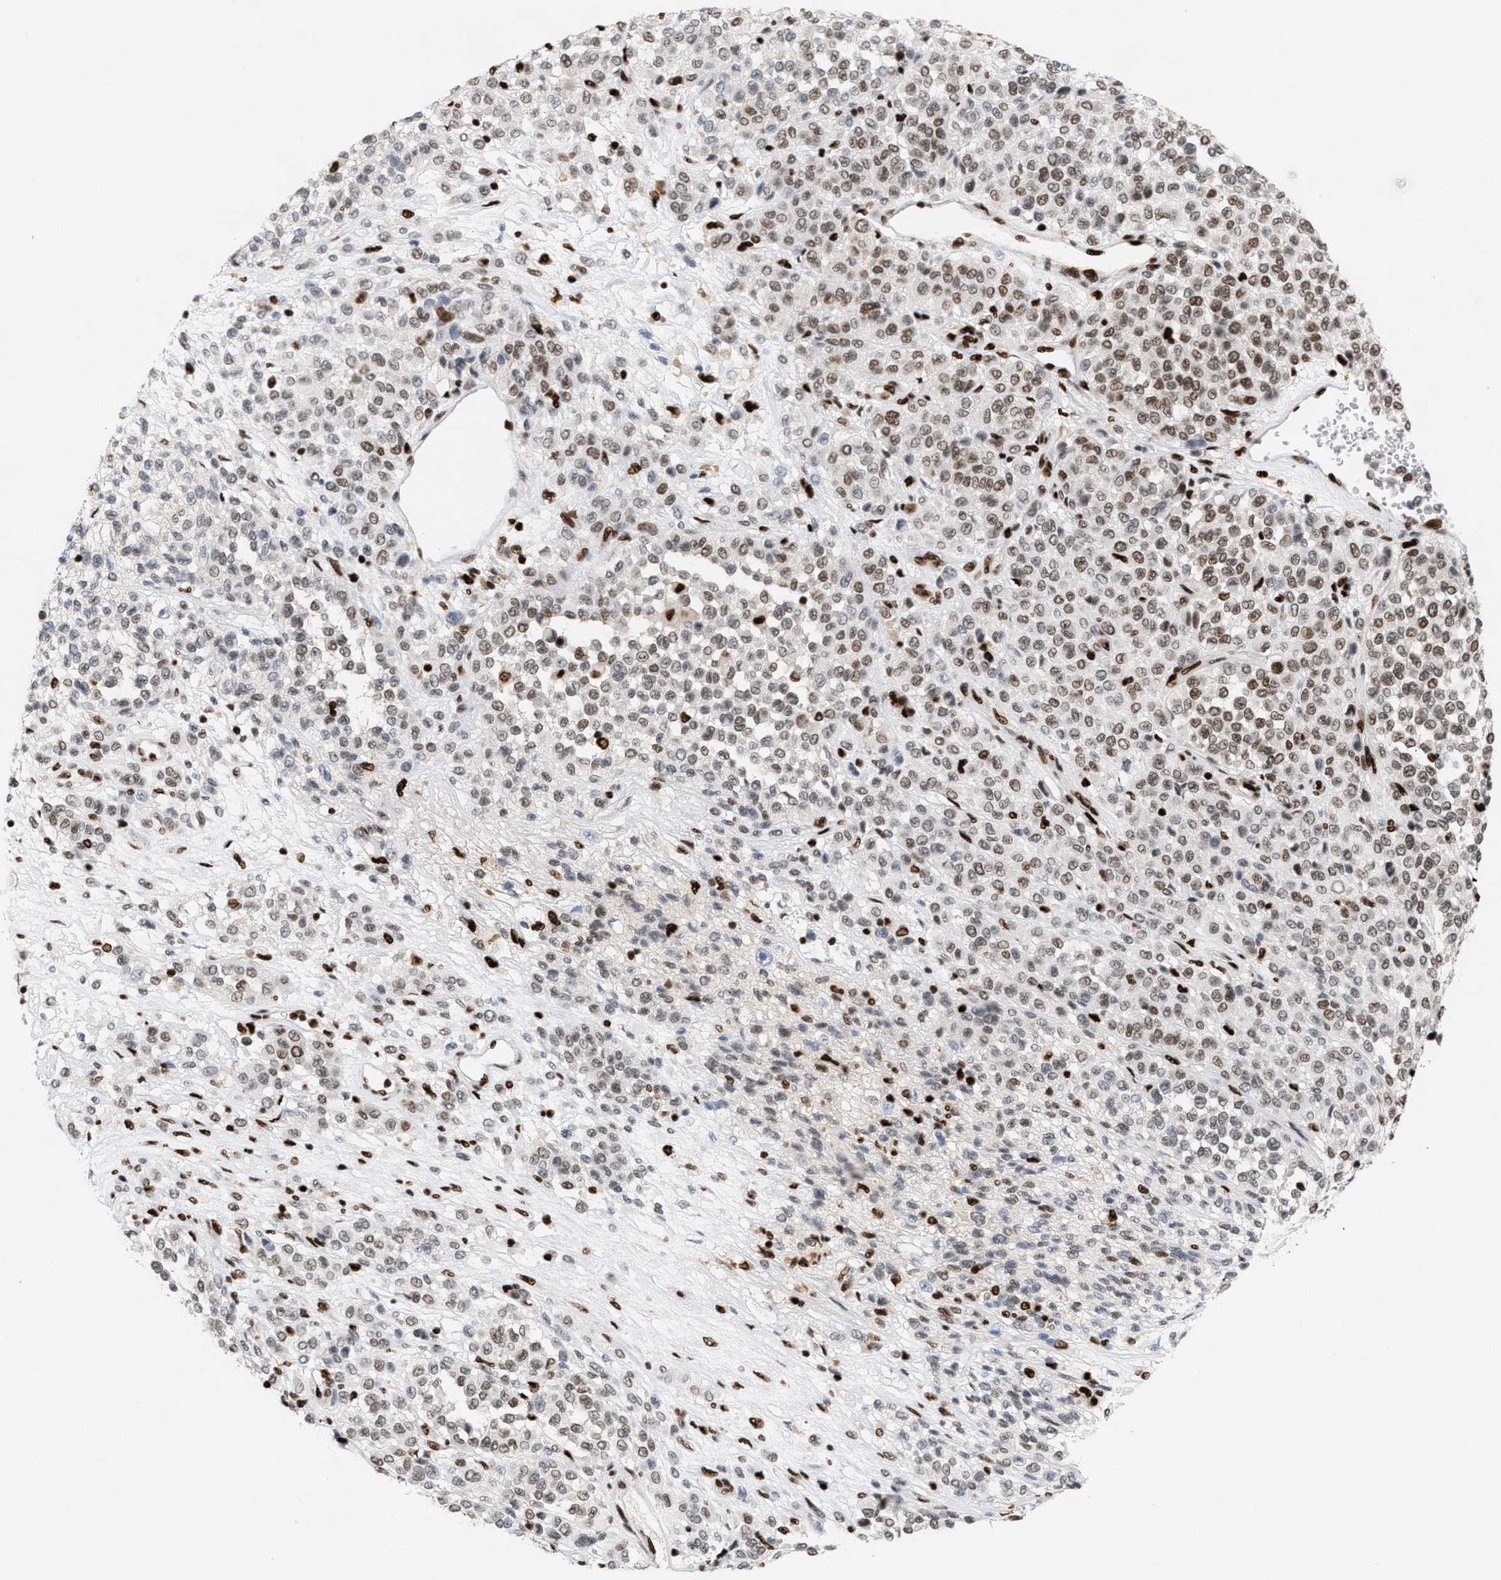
{"staining": {"intensity": "weak", "quantity": "25%-75%", "location": "nuclear"}, "tissue": "melanoma", "cell_type": "Tumor cells", "image_type": "cancer", "snomed": [{"axis": "morphology", "description": "Malignant melanoma, Metastatic site"}, {"axis": "topography", "description": "Pancreas"}], "caption": "Melanoma tissue reveals weak nuclear positivity in about 25%-75% of tumor cells, visualized by immunohistochemistry. Using DAB (brown) and hematoxylin (blue) stains, captured at high magnification using brightfield microscopy.", "gene": "RNASEK-C17orf49", "patient": {"sex": "female", "age": 30}}